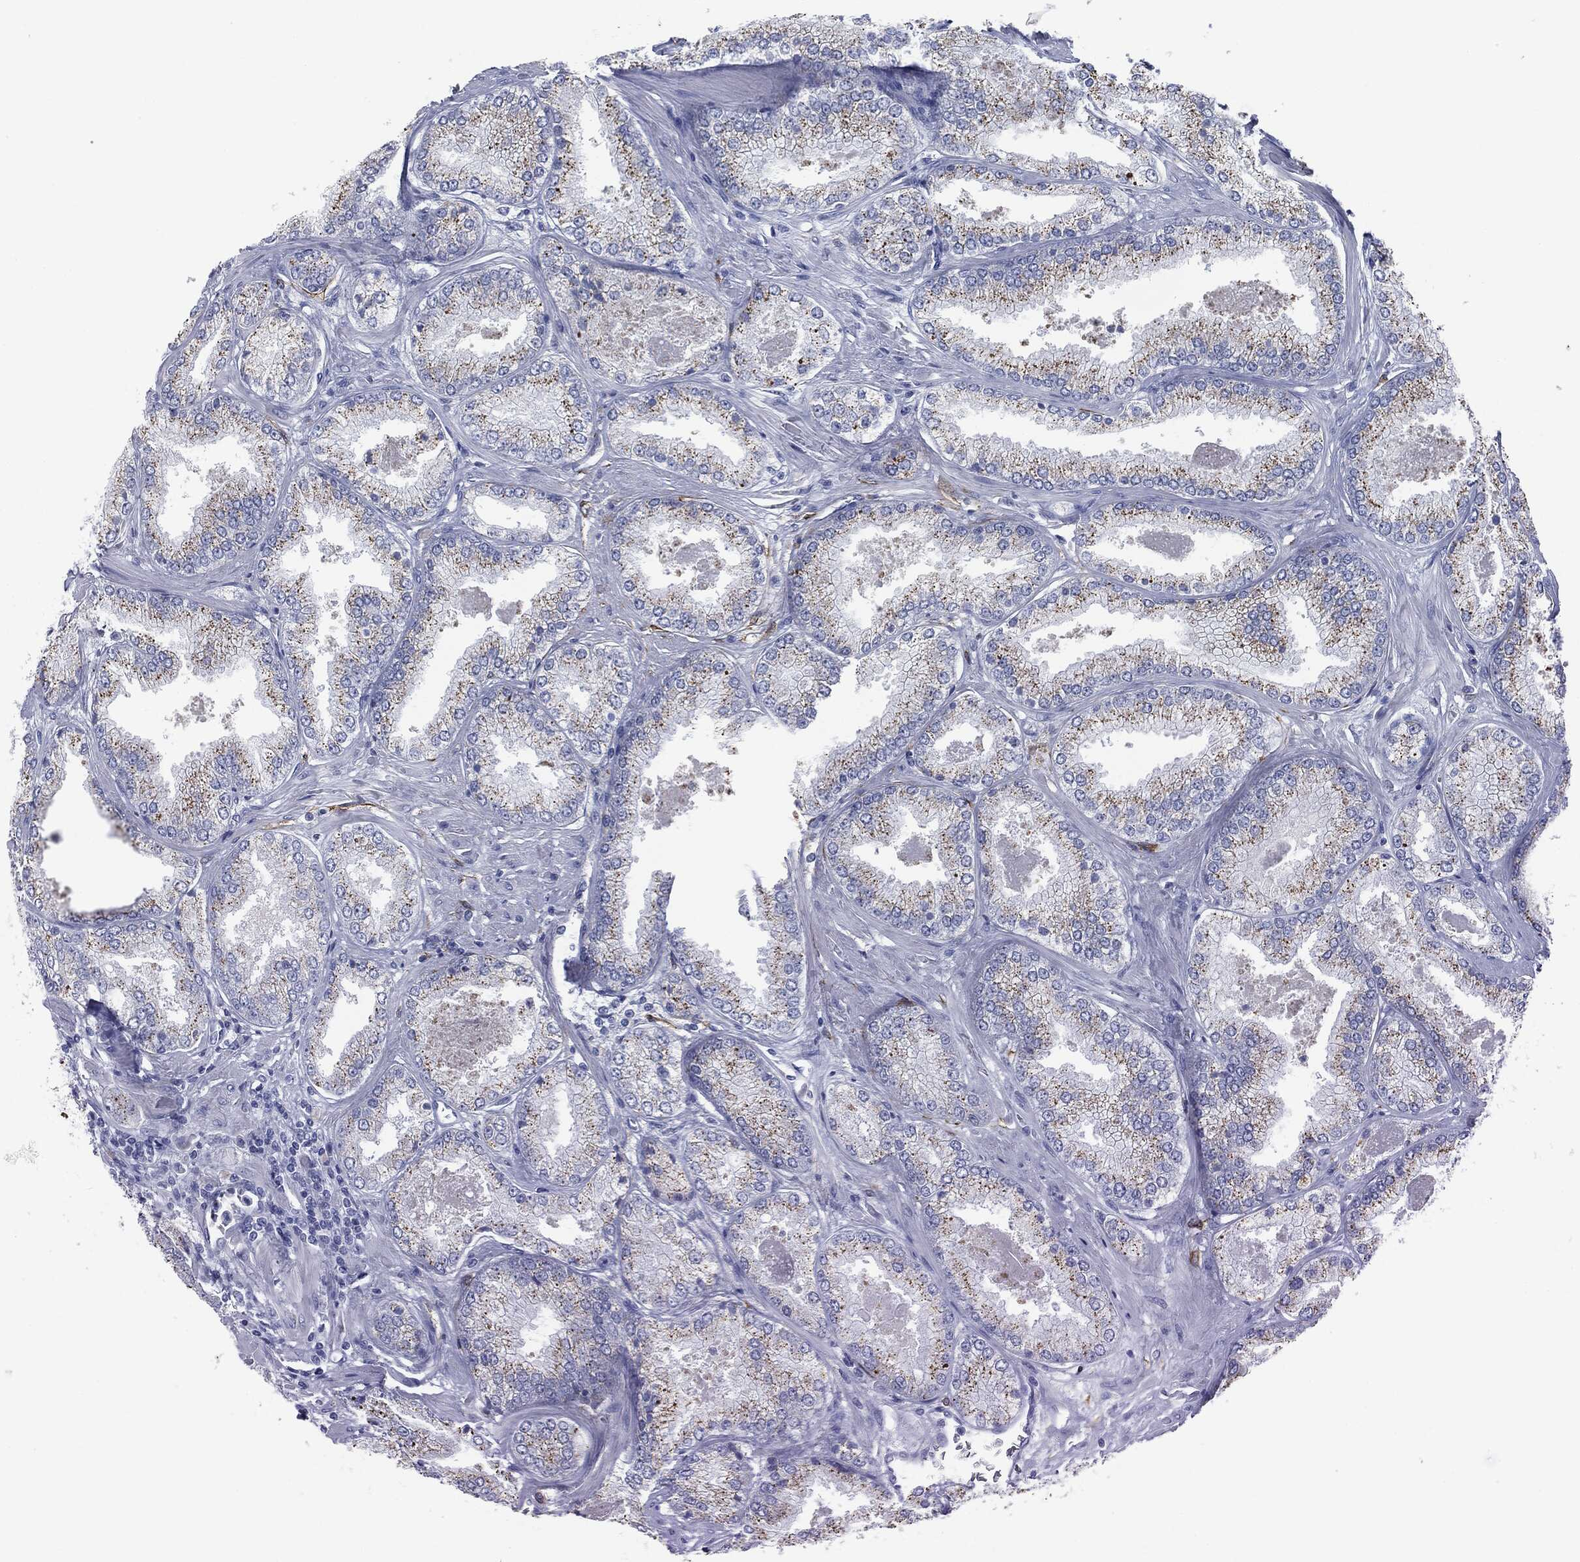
{"staining": {"intensity": "negative", "quantity": "none", "location": "none"}, "tissue": "prostate cancer", "cell_type": "Tumor cells", "image_type": "cancer", "snomed": [{"axis": "morphology", "description": "Adenocarcinoma, Low grade"}, {"axis": "topography", "description": "Prostate"}], "caption": "Low-grade adenocarcinoma (prostate) was stained to show a protein in brown. There is no significant positivity in tumor cells. Brightfield microscopy of immunohistochemistry (IHC) stained with DAB (3,3'-diaminobenzidine) (brown) and hematoxylin (blue), captured at high magnification.", "gene": "CAV3", "patient": {"sex": "male", "age": 68}}